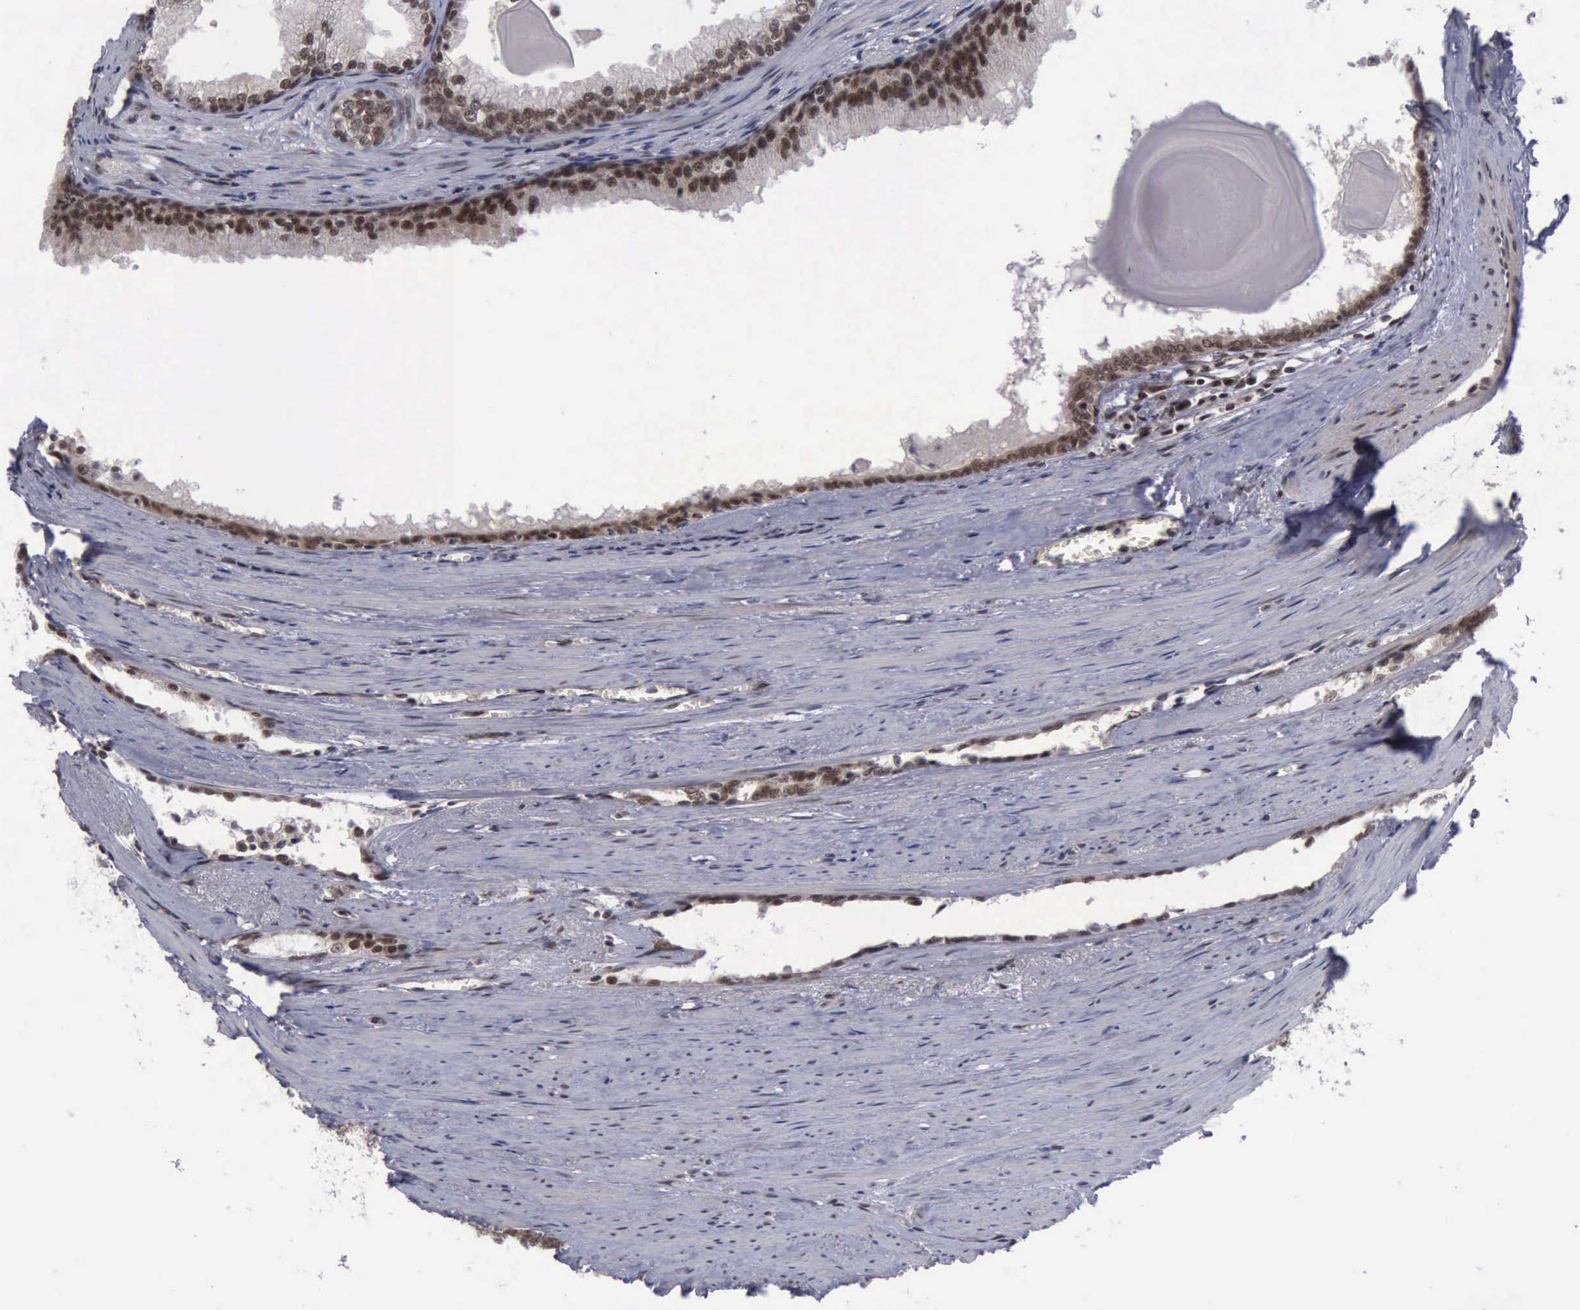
{"staining": {"intensity": "strong", "quantity": ">75%", "location": "cytoplasmic/membranous,nuclear"}, "tissue": "prostate cancer", "cell_type": "Tumor cells", "image_type": "cancer", "snomed": [{"axis": "morphology", "description": "Adenocarcinoma, Medium grade"}, {"axis": "topography", "description": "Prostate"}], "caption": "Strong cytoplasmic/membranous and nuclear positivity is seen in approximately >75% of tumor cells in adenocarcinoma (medium-grade) (prostate). (DAB (3,3'-diaminobenzidine) IHC, brown staining for protein, blue staining for nuclei).", "gene": "ATM", "patient": {"sex": "male", "age": 79}}